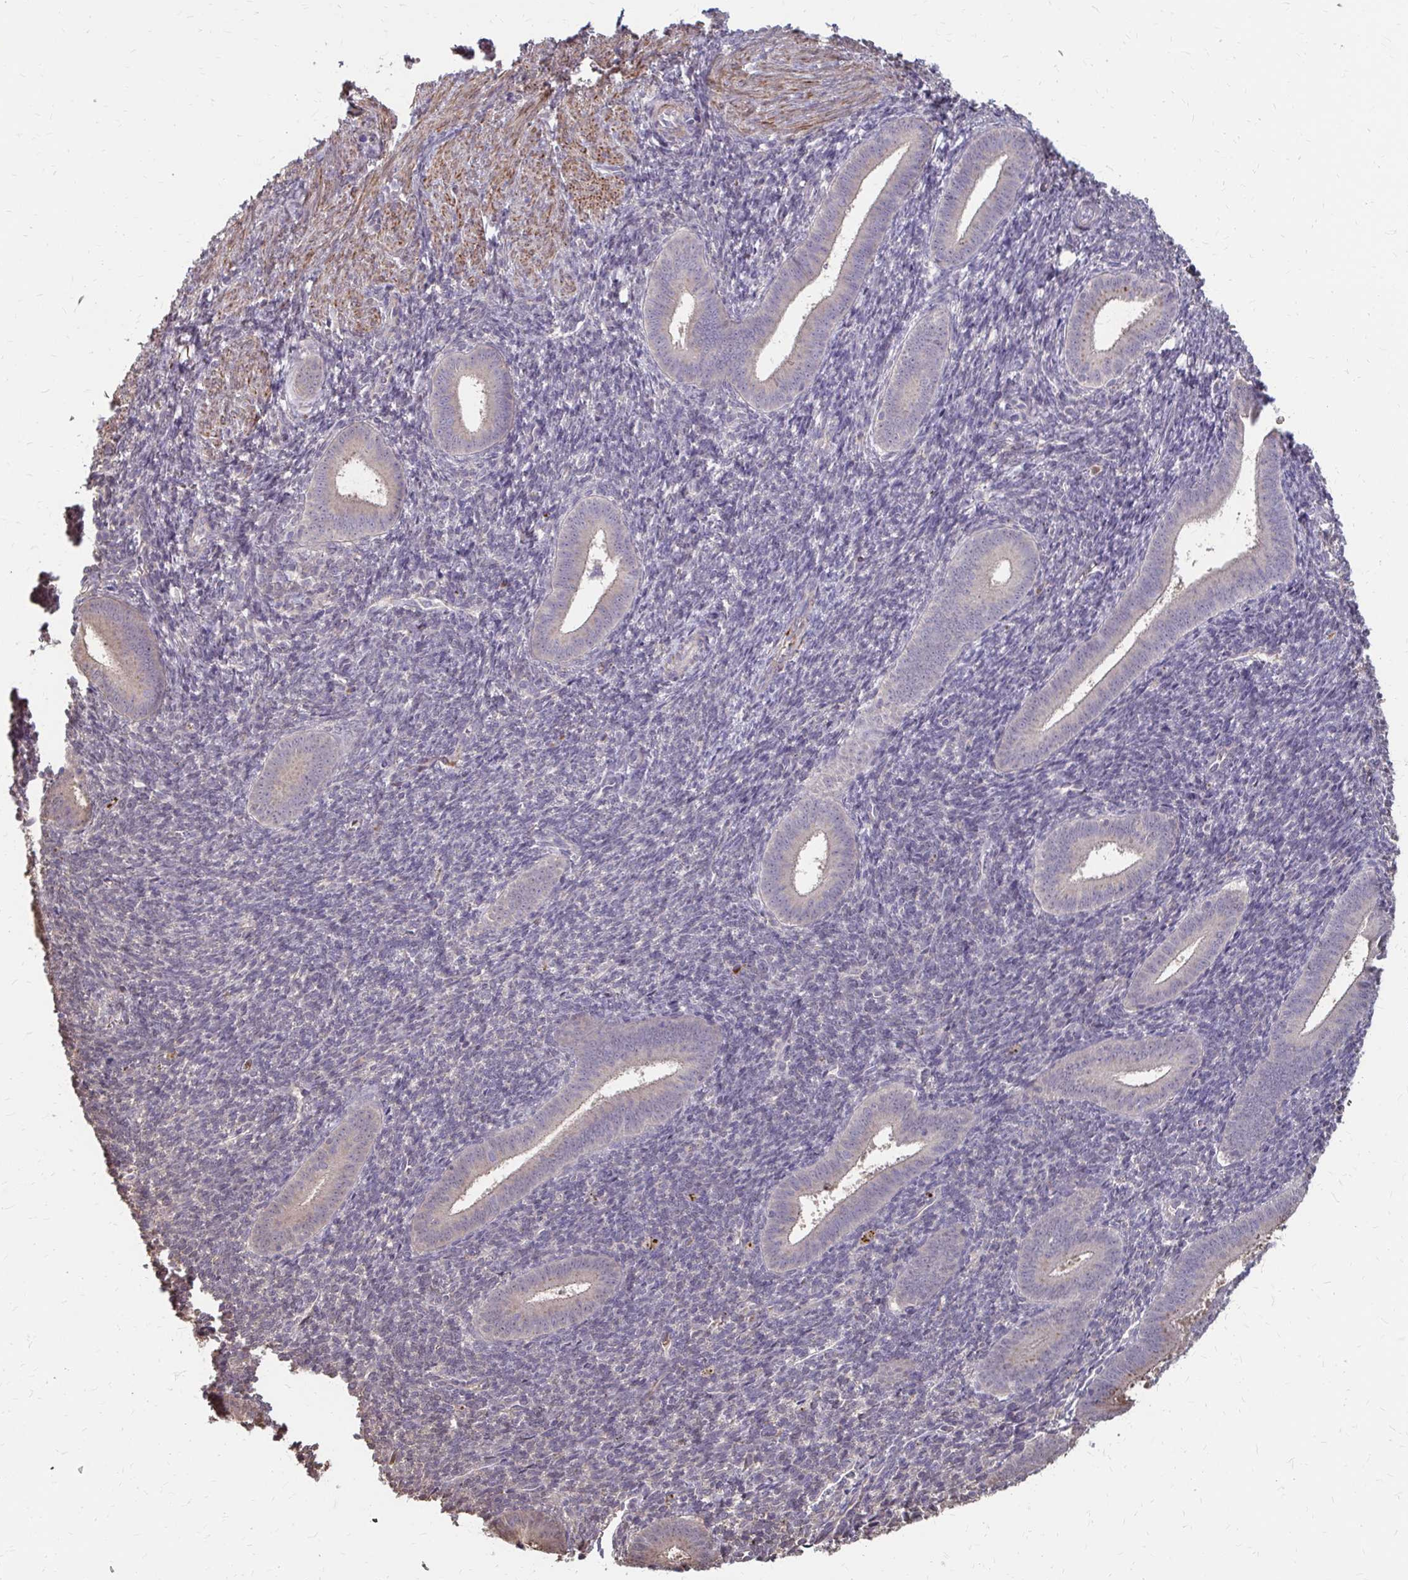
{"staining": {"intensity": "negative", "quantity": "none", "location": "none"}, "tissue": "endometrium", "cell_type": "Cells in endometrial stroma", "image_type": "normal", "snomed": [{"axis": "morphology", "description": "Normal tissue, NOS"}, {"axis": "topography", "description": "Endometrium"}], "caption": "An IHC image of normal endometrium is shown. There is no staining in cells in endometrial stroma of endometrium. The staining is performed using DAB (3,3'-diaminobenzidine) brown chromogen with nuclei counter-stained in using hematoxylin.", "gene": "IFI44L", "patient": {"sex": "female", "age": 25}}